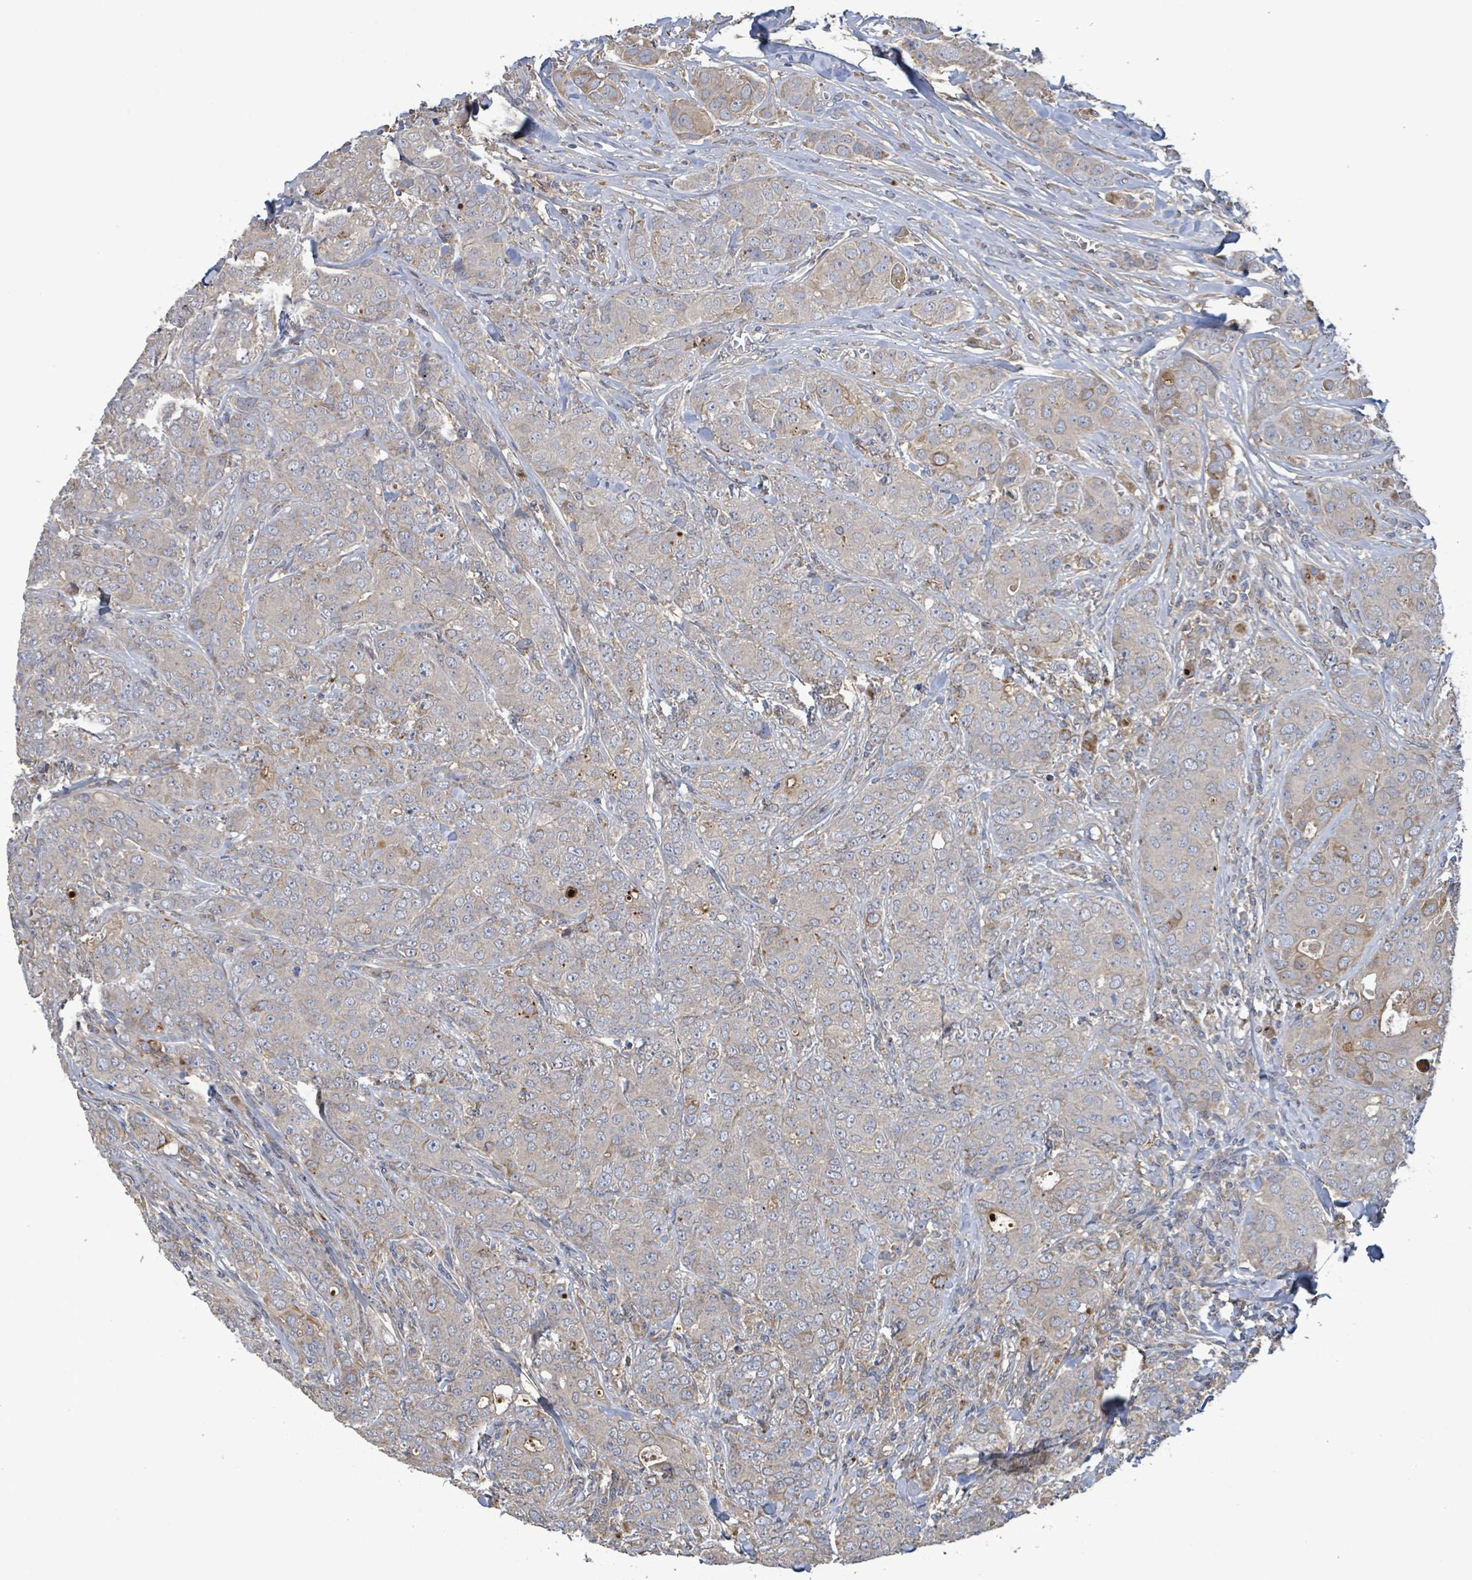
{"staining": {"intensity": "weak", "quantity": "<25%", "location": "cytoplasmic/membranous"}, "tissue": "breast cancer", "cell_type": "Tumor cells", "image_type": "cancer", "snomed": [{"axis": "morphology", "description": "Duct carcinoma"}, {"axis": "topography", "description": "Breast"}], "caption": "Tumor cells show no significant staining in breast cancer.", "gene": "PLAAT1", "patient": {"sex": "female", "age": 43}}